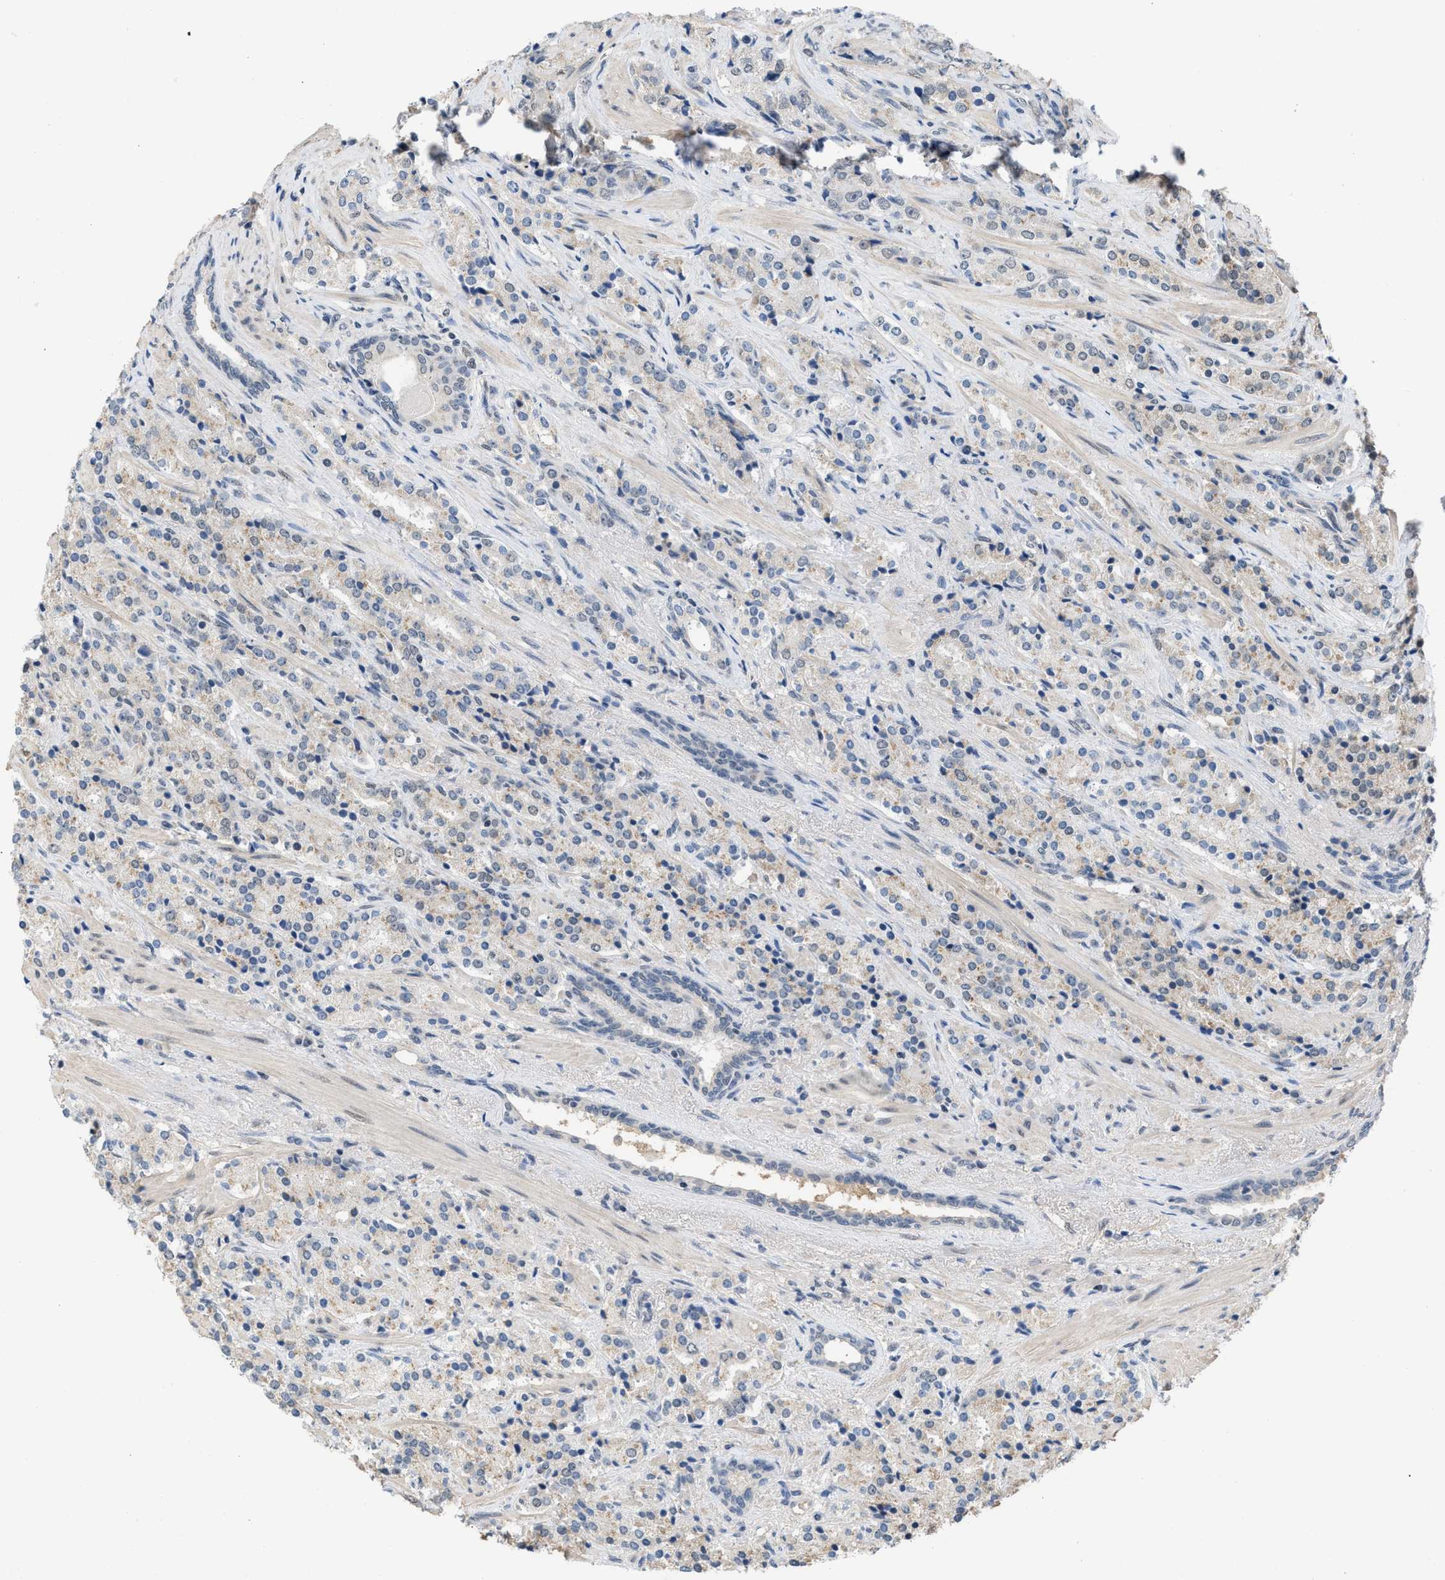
{"staining": {"intensity": "weak", "quantity": "25%-75%", "location": "cytoplasmic/membranous,nuclear"}, "tissue": "prostate cancer", "cell_type": "Tumor cells", "image_type": "cancer", "snomed": [{"axis": "morphology", "description": "Adenocarcinoma, High grade"}, {"axis": "topography", "description": "Prostate"}], "caption": "This is an image of IHC staining of prostate cancer, which shows weak staining in the cytoplasmic/membranous and nuclear of tumor cells.", "gene": "TERF2IP", "patient": {"sex": "male", "age": 71}}